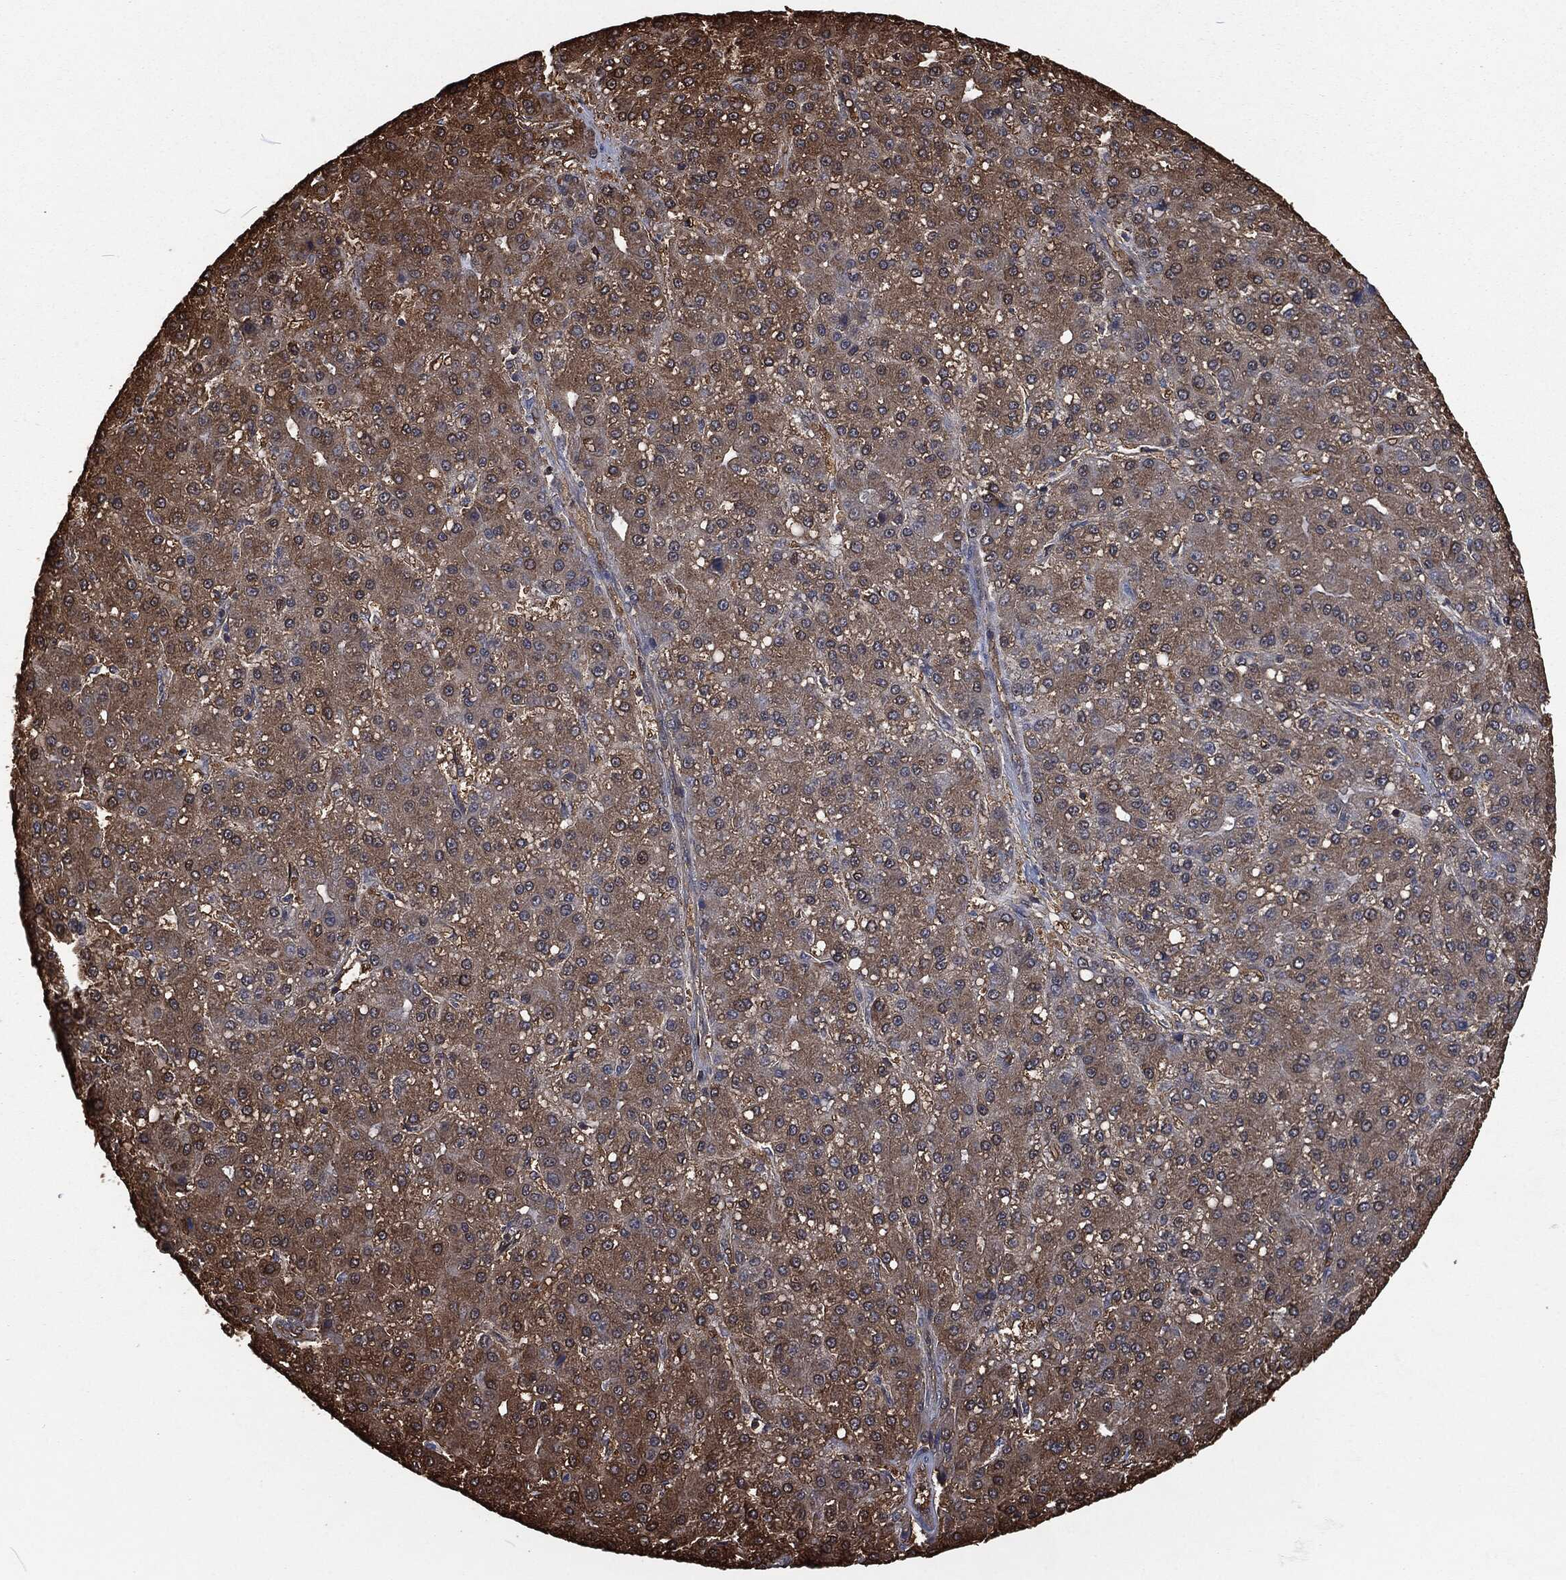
{"staining": {"intensity": "moderate", "quantity": ">75%", "location": "cytoplasmic/membranous"}, "tissue": "liver cancer", "cell_type": "Tumor cells", "image_type": "cancer", "snomed": [{"axis": "morphology", "description": "Carcinoma, Hepatocellular, NOS"}, {"axis": "topography", "description": "Liver"}], "caption": "Immunohistochemical staining of liver cancer (hepatocellular carcinoma) exhibits moderate cytoplasmic/membranous protein staining in about >75% of tumor cells. The staining was performed using DAB (3,3'-diaminobenzidine), with brown indicating positive protein expression. Nuclei are stained blue with hematoxylin.", "gene": "PRDX4", "patient": {"sex": "male", "age": 67}}